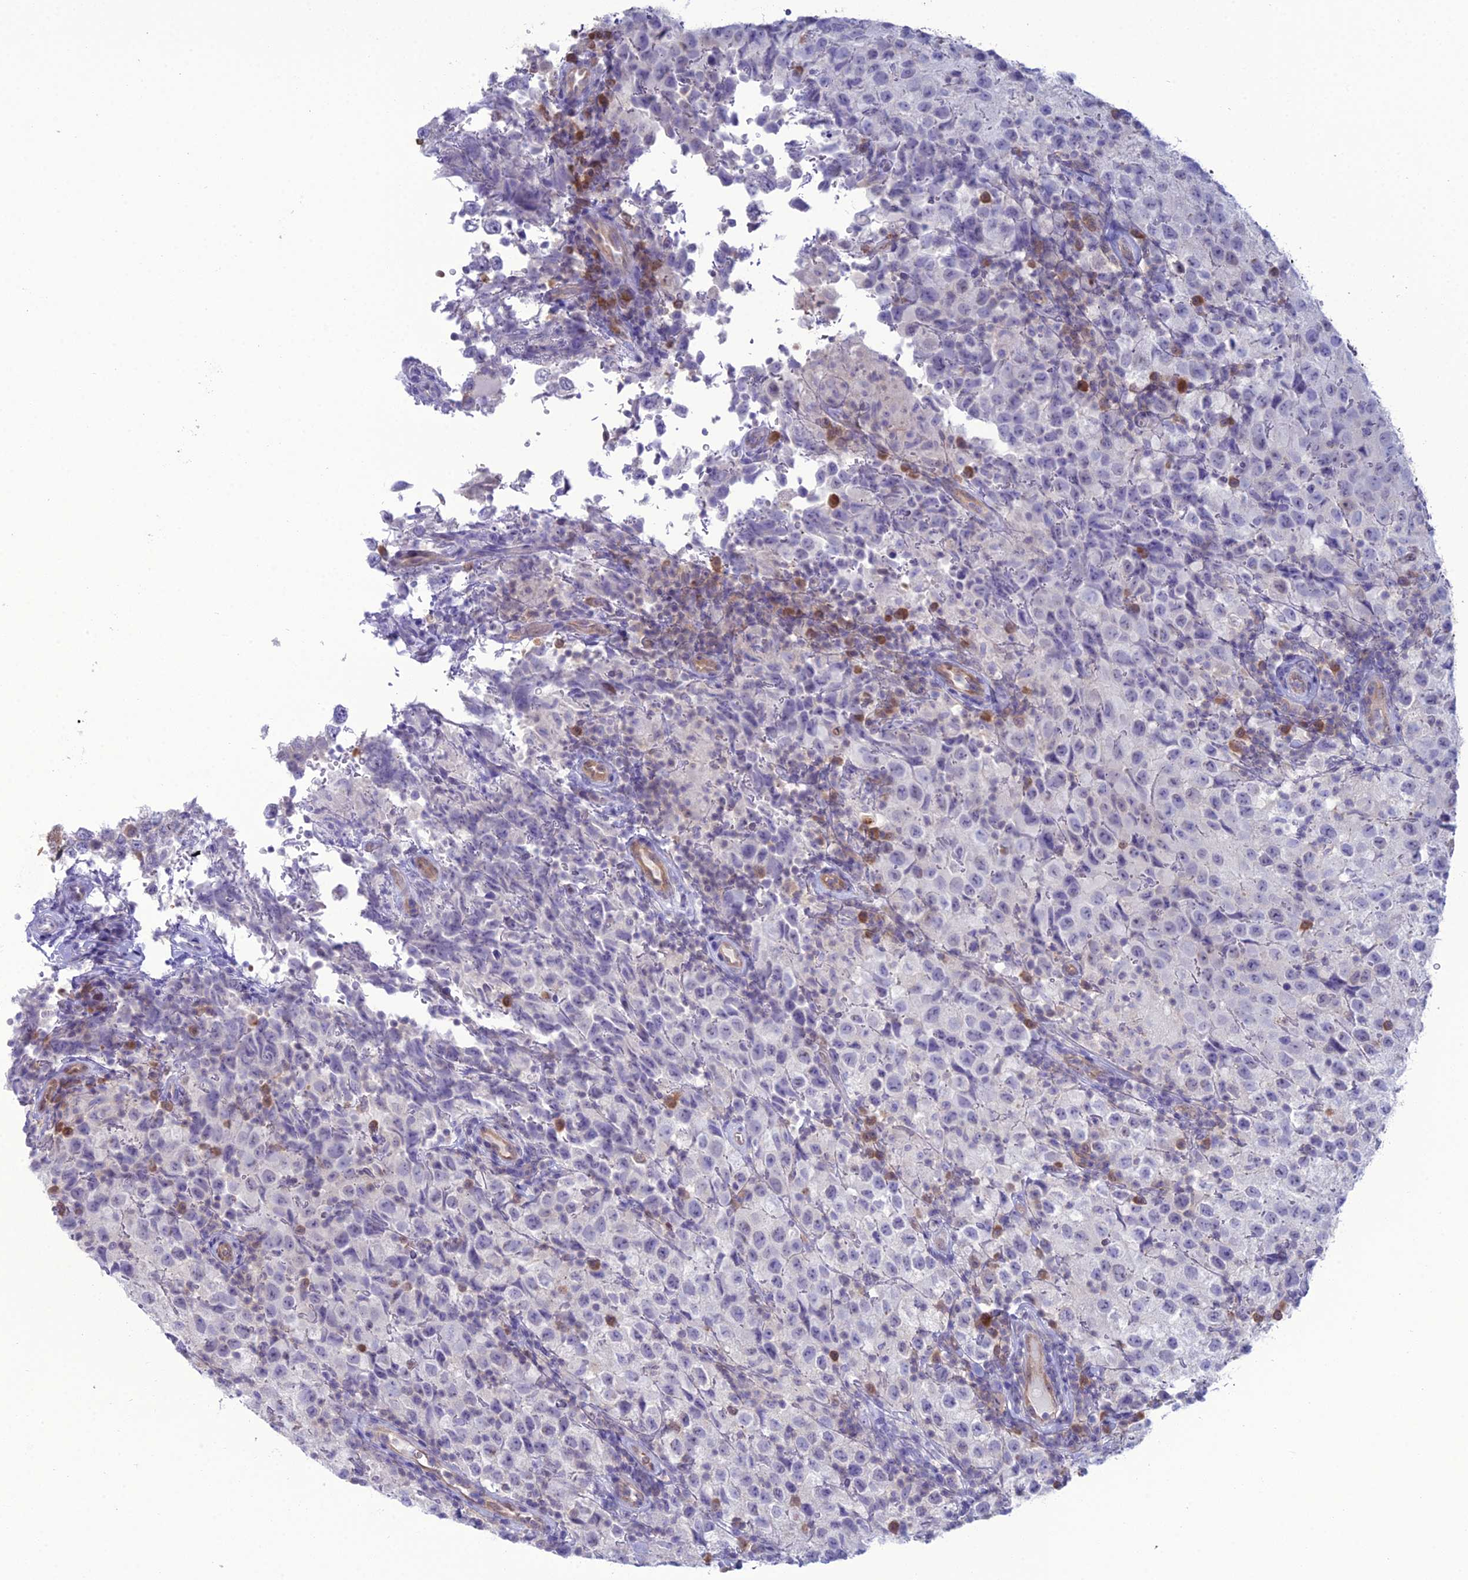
{"staining": {"intensity": "negative", "quantity": "none", "location": "none"}, "tissue": "testis cancer", "cell_type": "Tumor cells", "image_type": "cancer", "snomed": [{"axis": "morphology", "description": "Seminoma, NOS"}, {"axis": "morphology", "description": "Carcinoma, Embryonal, NOS"}, {"axis": "topography", "description": "Testis"}], "caption": "Immunohistochemistry (IHC) micrograph of neoplastic tissue: human testis cancer stained with DAB (3,3'-diaminobenzidine) shows no significant protein expression in tumor cells.", "gene": "GNPNAT1", "patient": {"sex": "male", "age": 41}}